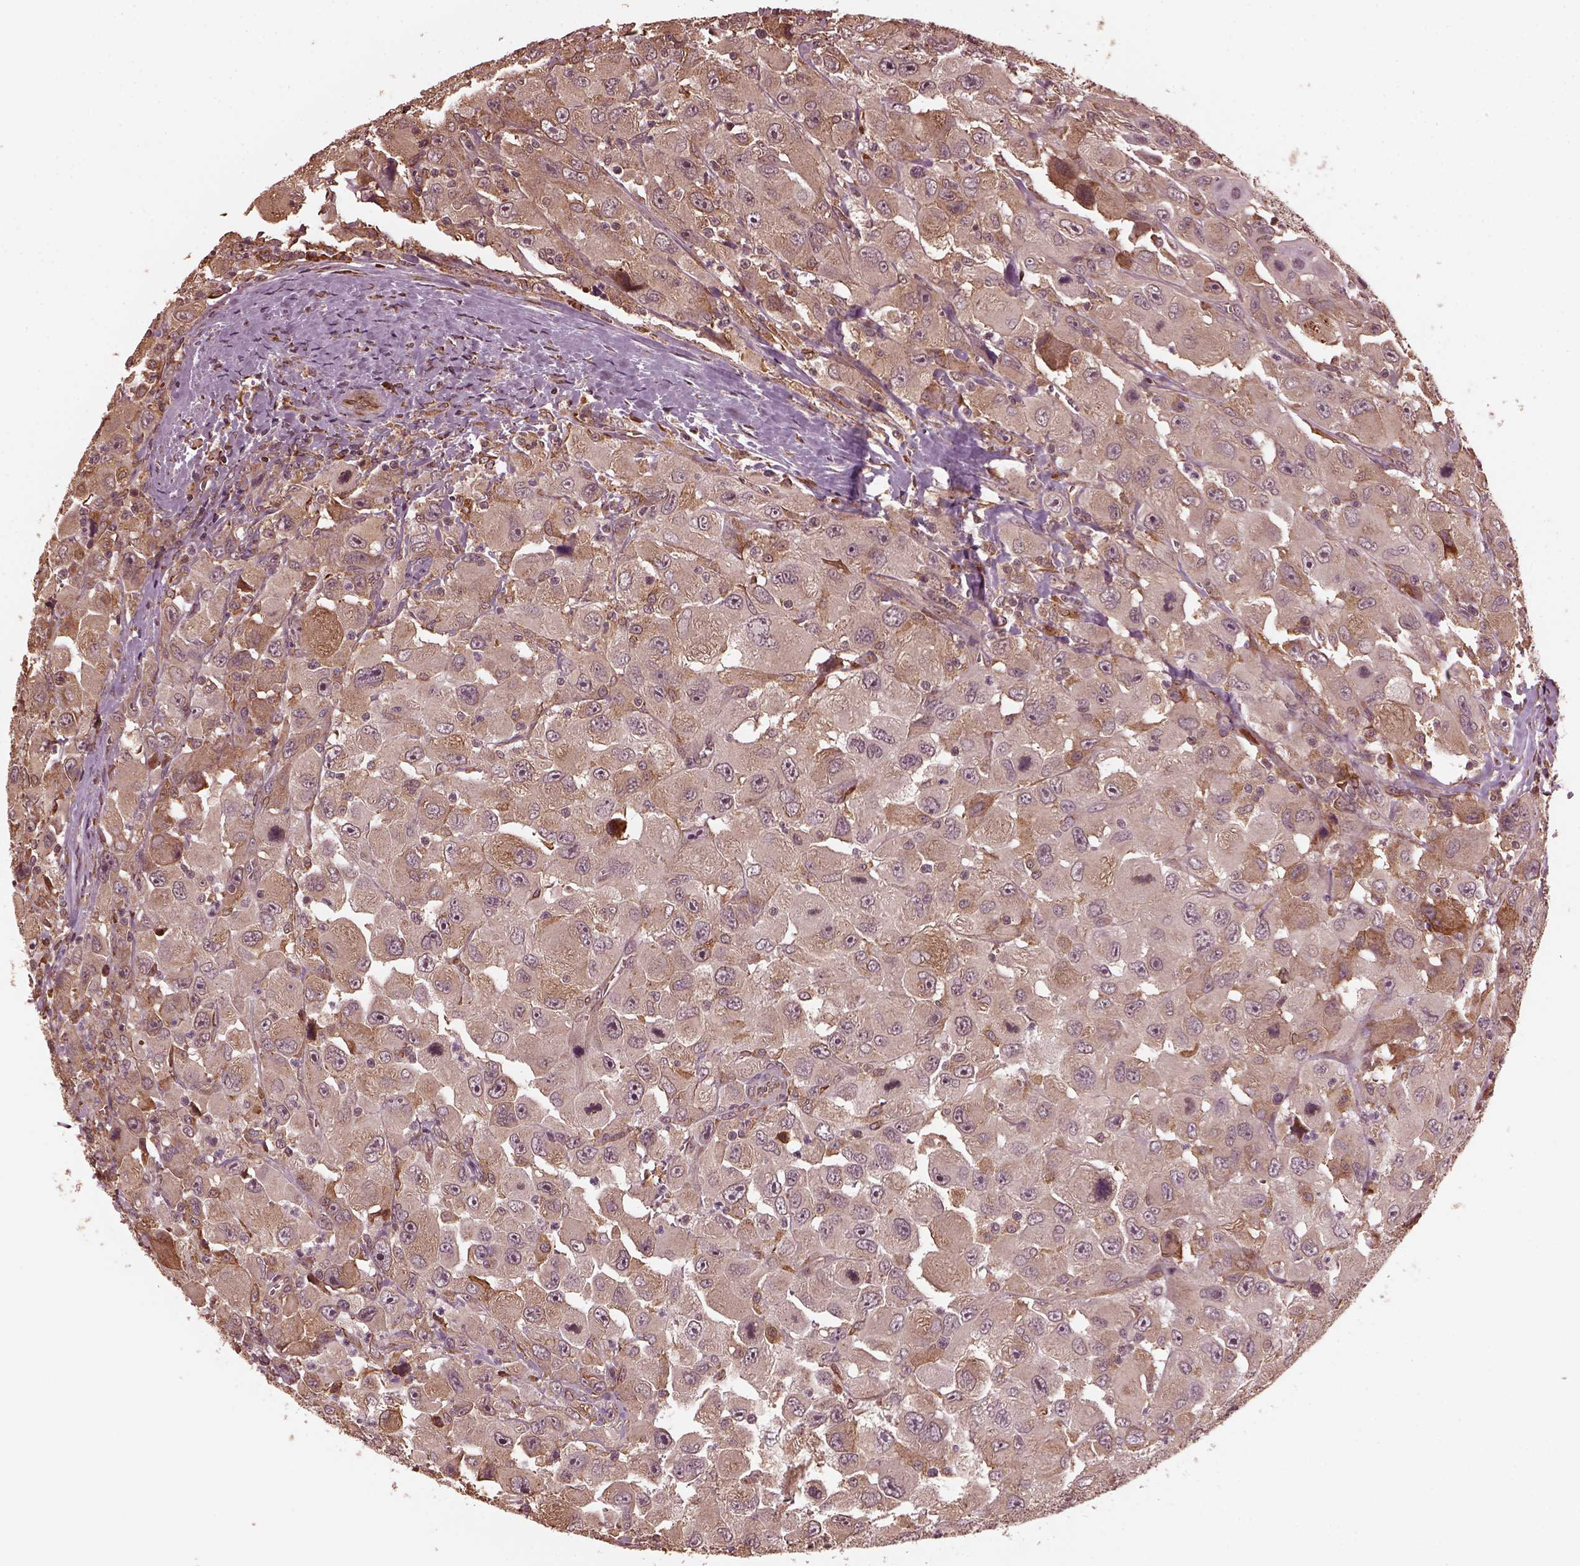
{"staining": {"intensity": "weak", "quantity": "25%-75%", "location": "cytoplasmic/membranous"}, "tissue": "head and neck cancer", "cell_type": "Tumor cells", "image_type": "cancer", "snomed": [{"axis": "morphology", "description": "Squamous cell carcinoma, NOS"}, {"axis": "morphology", "description": "Squamous cell carcinoma, metastatic, NOS"}, {"axis": "topography", "description": "Oral tissue"}, {"axis": "topography", "description": "Head-Neck"}], "caption": "Head and neck cancer (metastatic squamous cell carcinoma) tissue reveals weak cytoplasmic/membranous expression in approximately 25%-75% of tumor cells, visualized by immunohistochemistry. (DAB = brown stain, brightfield microscopy at high magnification).", "gene": "ZNF292", "patient": {"sex": "female", "age": 85}}